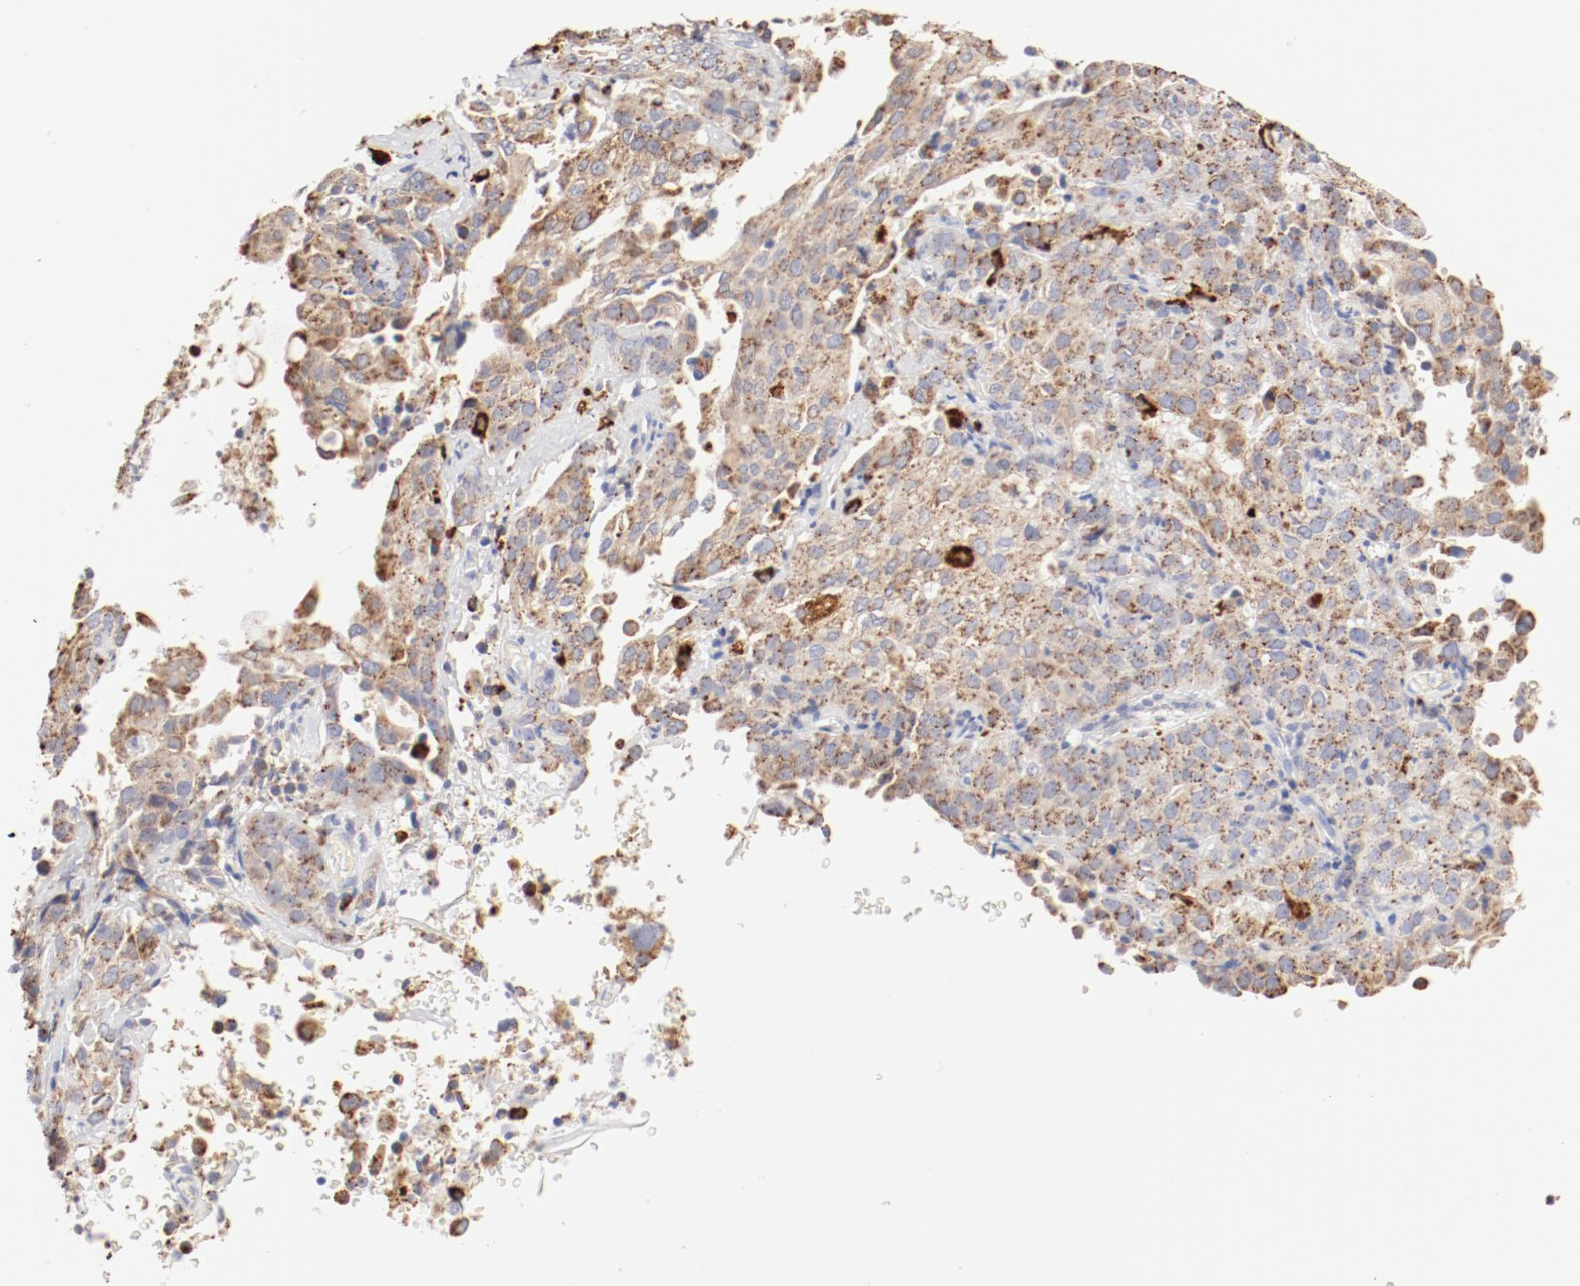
{"staining": {"intensity": "weak", "quantity": ">75%", "location": "cytoplasmic/membranous"}, "tissue": "cervical cancer", "cell_type": "Tumor cells", "image_type": "cancer", "snomed": [{"axis": "morphology", "description": "Squamous cell carcinoma, NOS"}, {"axis": "topography", "description": "Cervix"}], "caption": "This micrograph demonstrates immunohistochemistry staining of cervical squamous cell carcinoma, with low weak cytoplasmic/membranous positivity in about >75% of tumor cells.", "gene": "CTSH", "patient": {"sex": "female", "age": 41}}